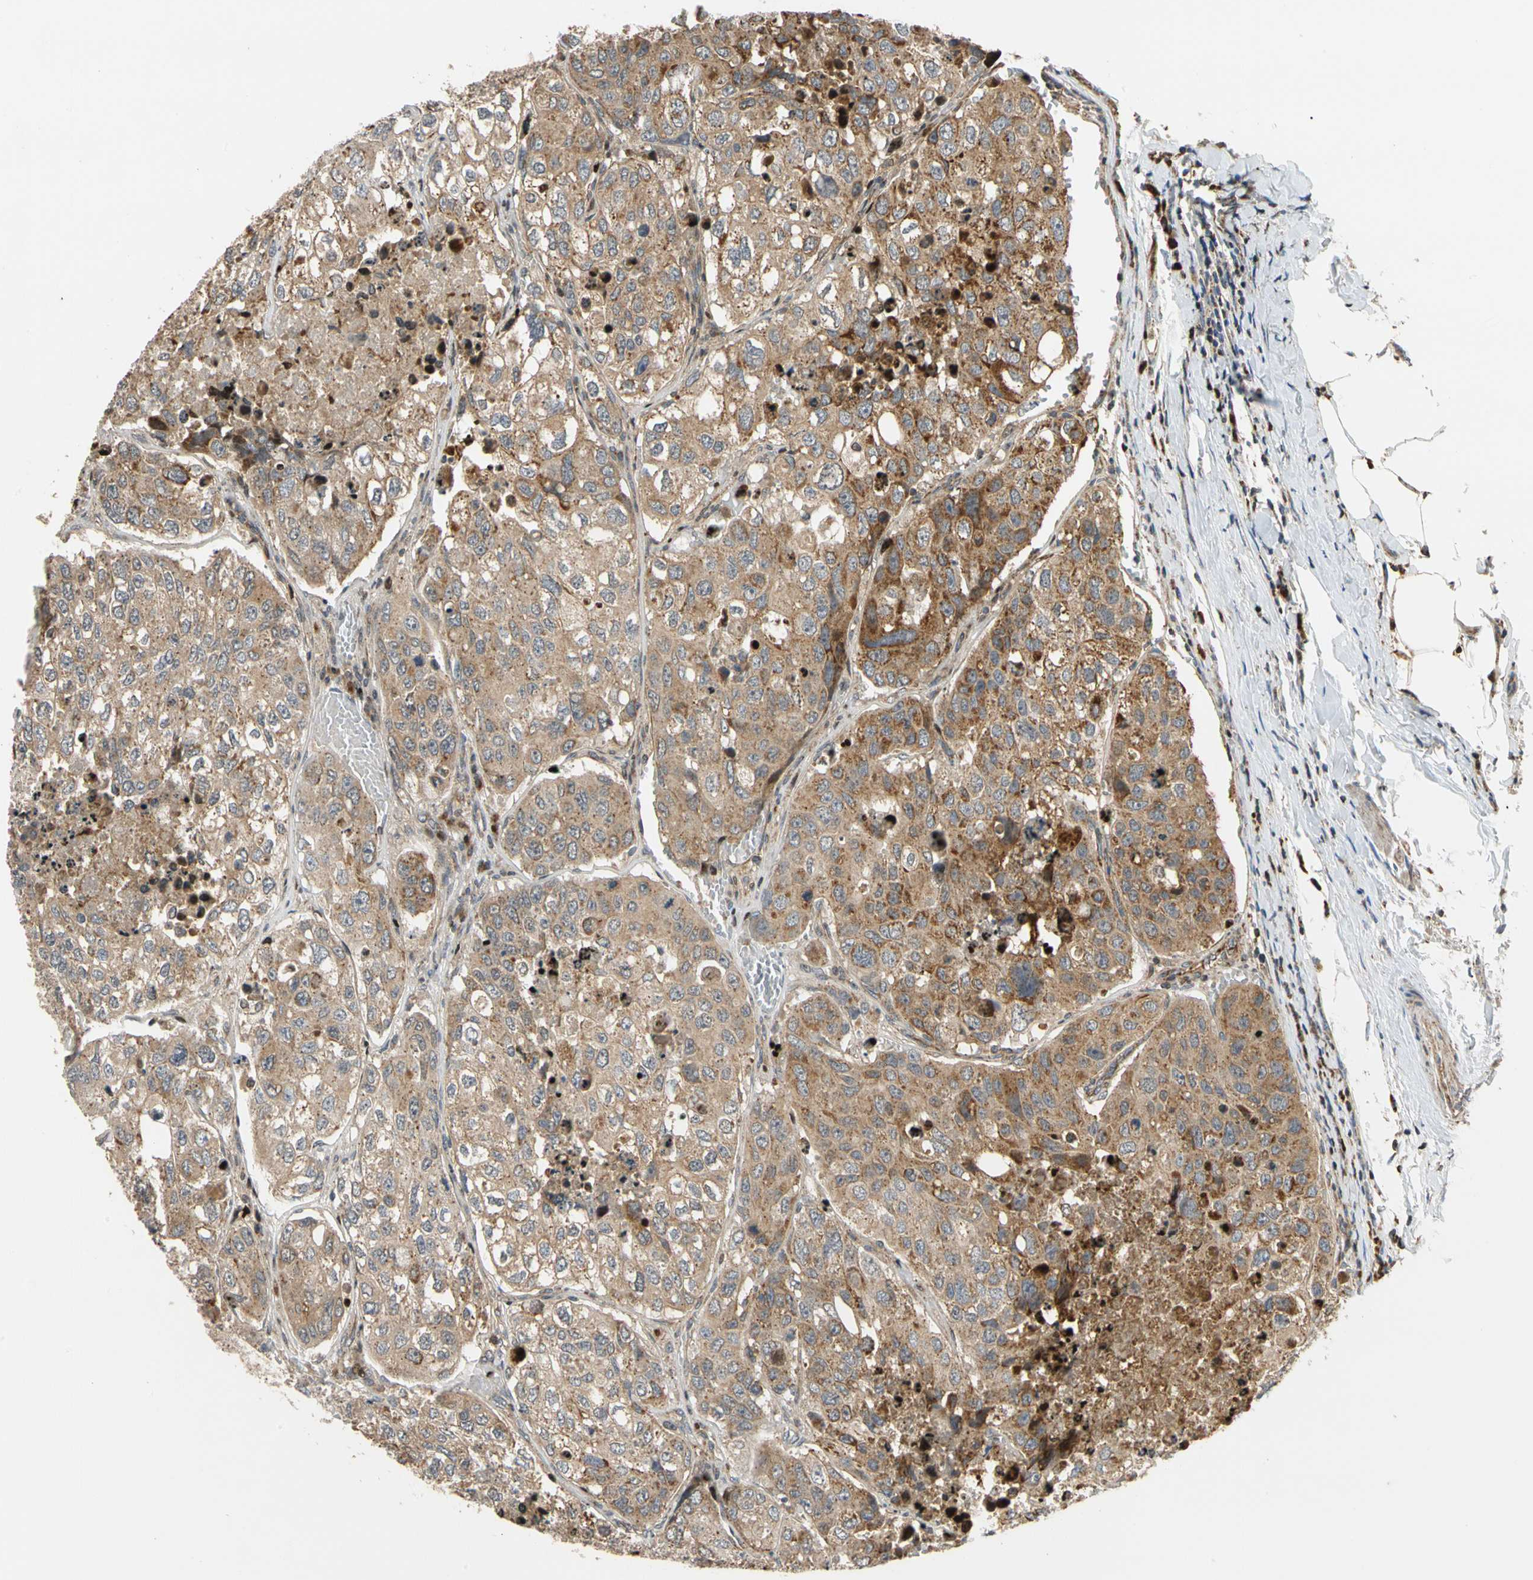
{"staining": {"intensity": "moderate", "quantity": ">75%", "location": "cytoplasmic/membranous"}, "tissue": "urothelial cancer", "cell_type": "Tumor cells", "image_type": "cancer", "snomed": [{"axis": "morphology", "description": "Urothelial carcinoma, High grade"}, {"axis": "topography", "description": "Lymph node"}, {"axis": "topography", "description": "Urinary bladder"}], "caption": "Tumor cells display medium levels of moderate cytoplasmic/membranous staining in approximately >75% of cells in human high-grade urothelial carcinoma.", "gene": "IP6K2", "patient": {"sex": "male", "age": 51}}